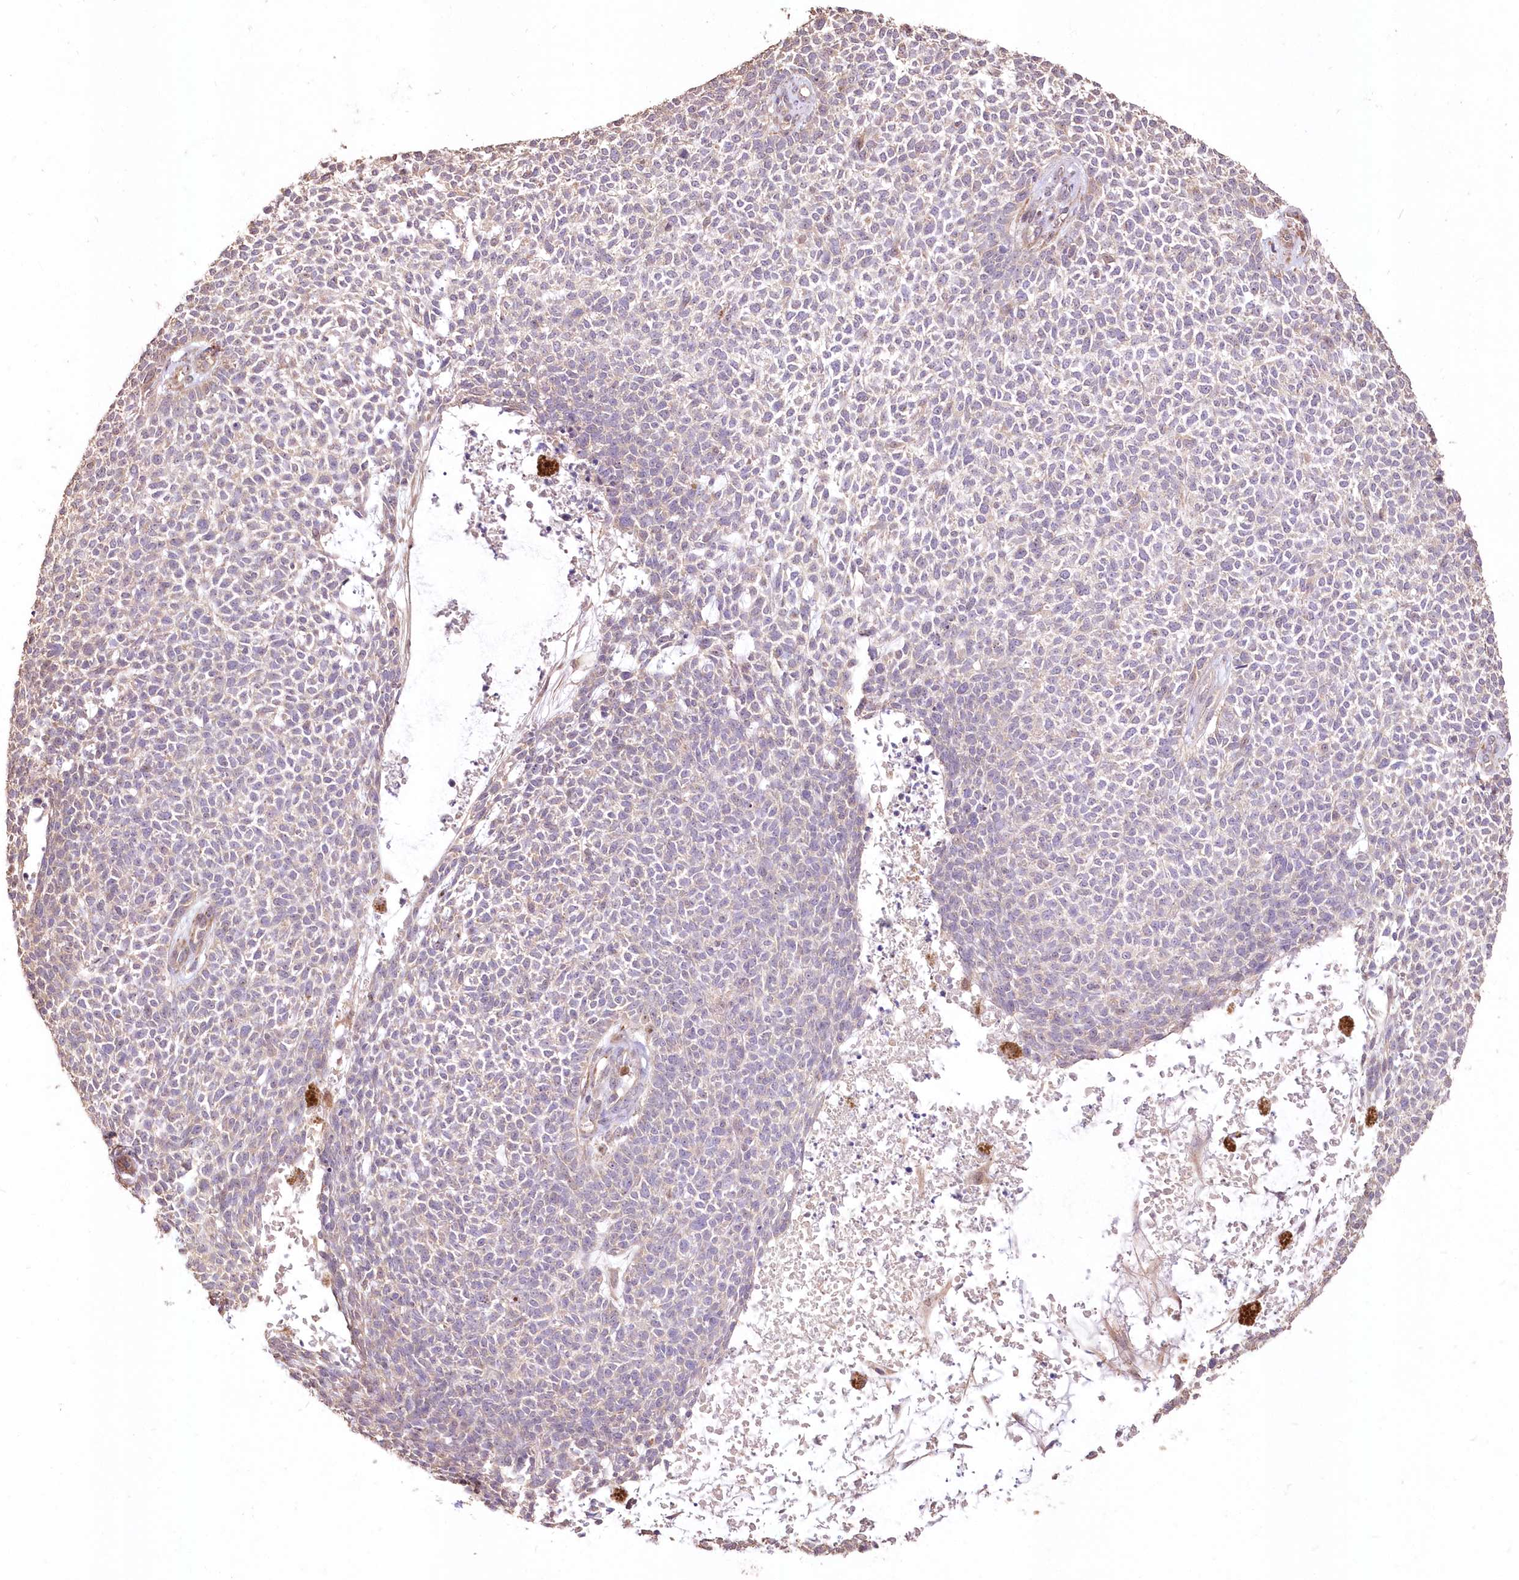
{"staining": {"intensity": "negative", "quantity": "none", "location": "none"}, "tissue": "skin cancer", "cell_type": "Tumor cells", "image_type": "cancer", "snomed": [{"axis": "morphology", "description": "Basal cell carcinoma"}, {"axis": "topography", "description": "Skin"}], "caption": "Tumor cells show no significant protein positivity in skin cancer (basal cell carcinoma).", "gene": "STK17B", "patient": {"sex": "female", "age": 84}}